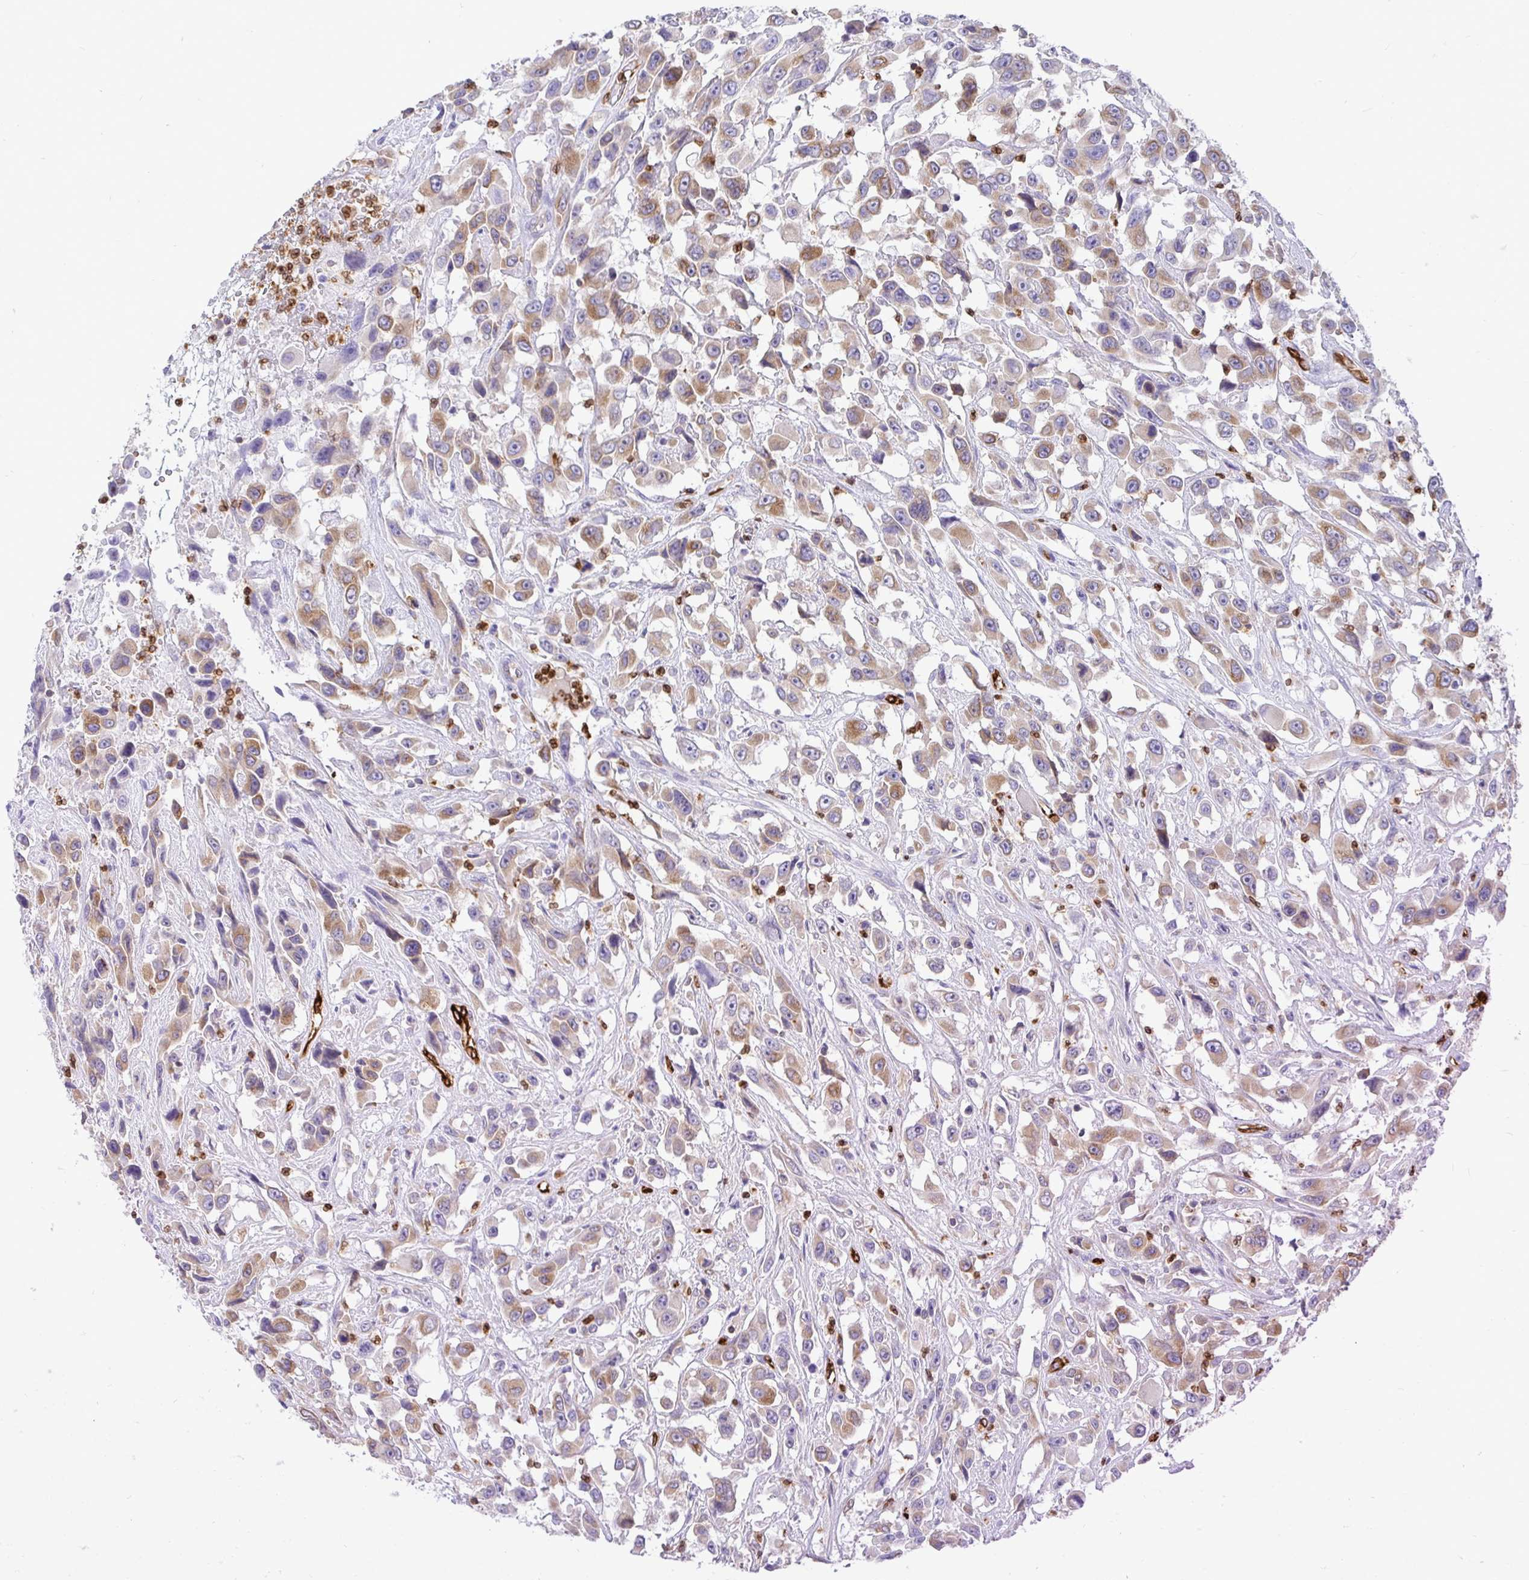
{"staining": {"intensity": "moderate", "quantity": ">75%", "location": "cytoplasmic/membranous"}, "tissue": "urothelial cancer", "cell_type": "Tumor cells", "image_type": "cancer", "snomed": [{"axis": "morphology", "description": "Urothelial carcinoma, High grade"}, {"axis": "topography", "description": "Urinary bladder"}], "caption": "Immunohistochemical staining of high-grade urothelial carcinoma exhibits medium levels of moderate cytoplasmic/membranous expression in approximately >75% of tumor cells. Immunohistochemistry stains the protein in brown and the nuclei are stained blue.", "gene": "TP53I11", "patient": {"sex": "male", "age": 53}}